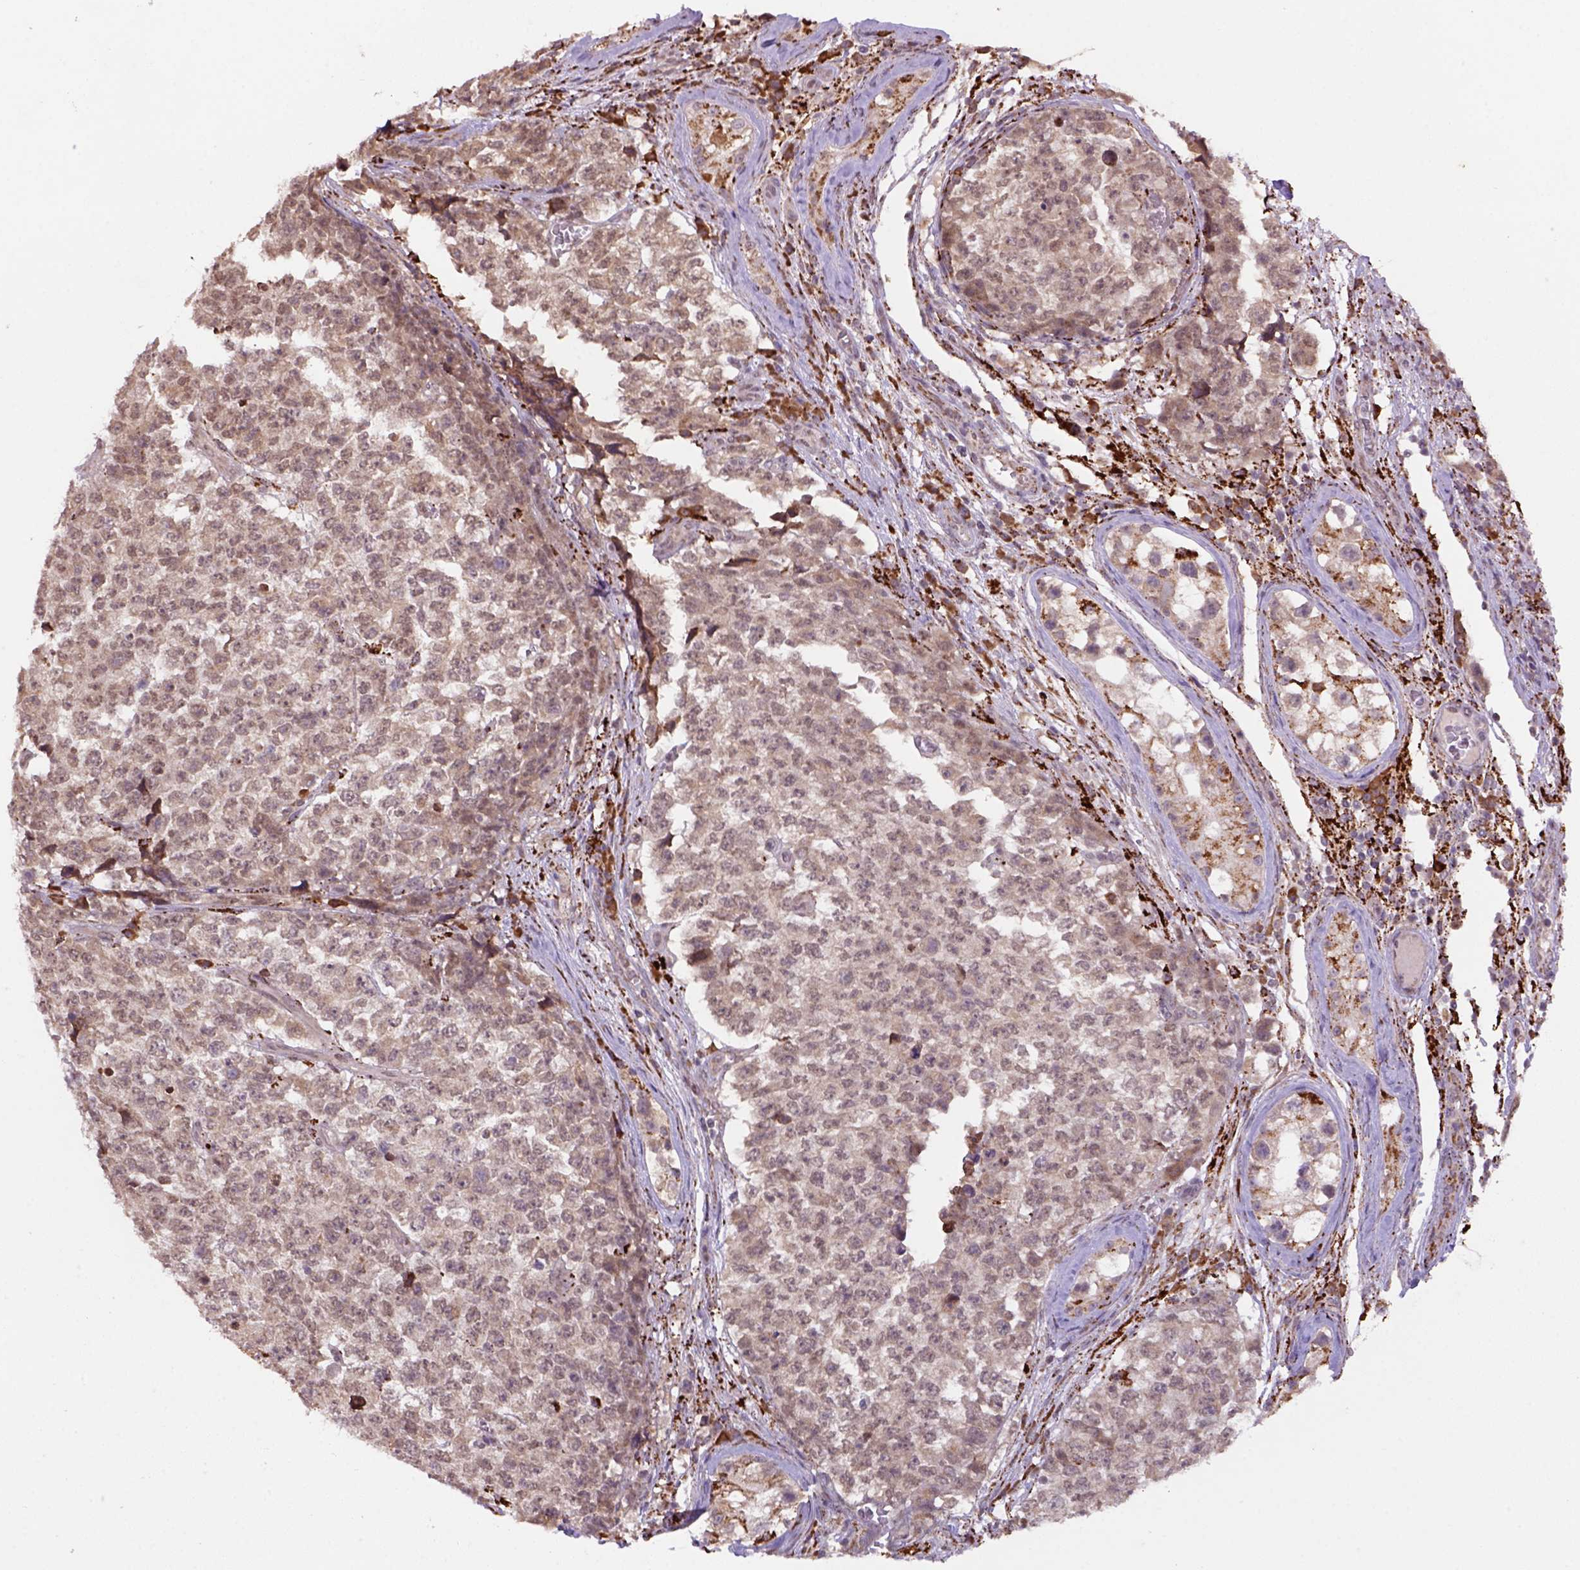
{"staining": {"intensity": "moderate", "quantity": ">75%", "location": "cytoplasmic/membranous"}, "tissue": "testis cancer", "cell_type": "Tumor cells", "image_type": "cancer", "snomed": [{"axis": "morphology", "description": "Carcinoma, Embryonal, NOS"}, {"axis": "topography", "description": "Testis"}], "caption": "Testis cancer stained for a protein (brown) displays moderate cytoplasmic/membranous positive staining in about >75% of tumor cells.", "gene": "FZD7", "patient": {"sex": "male", "age": 23}}